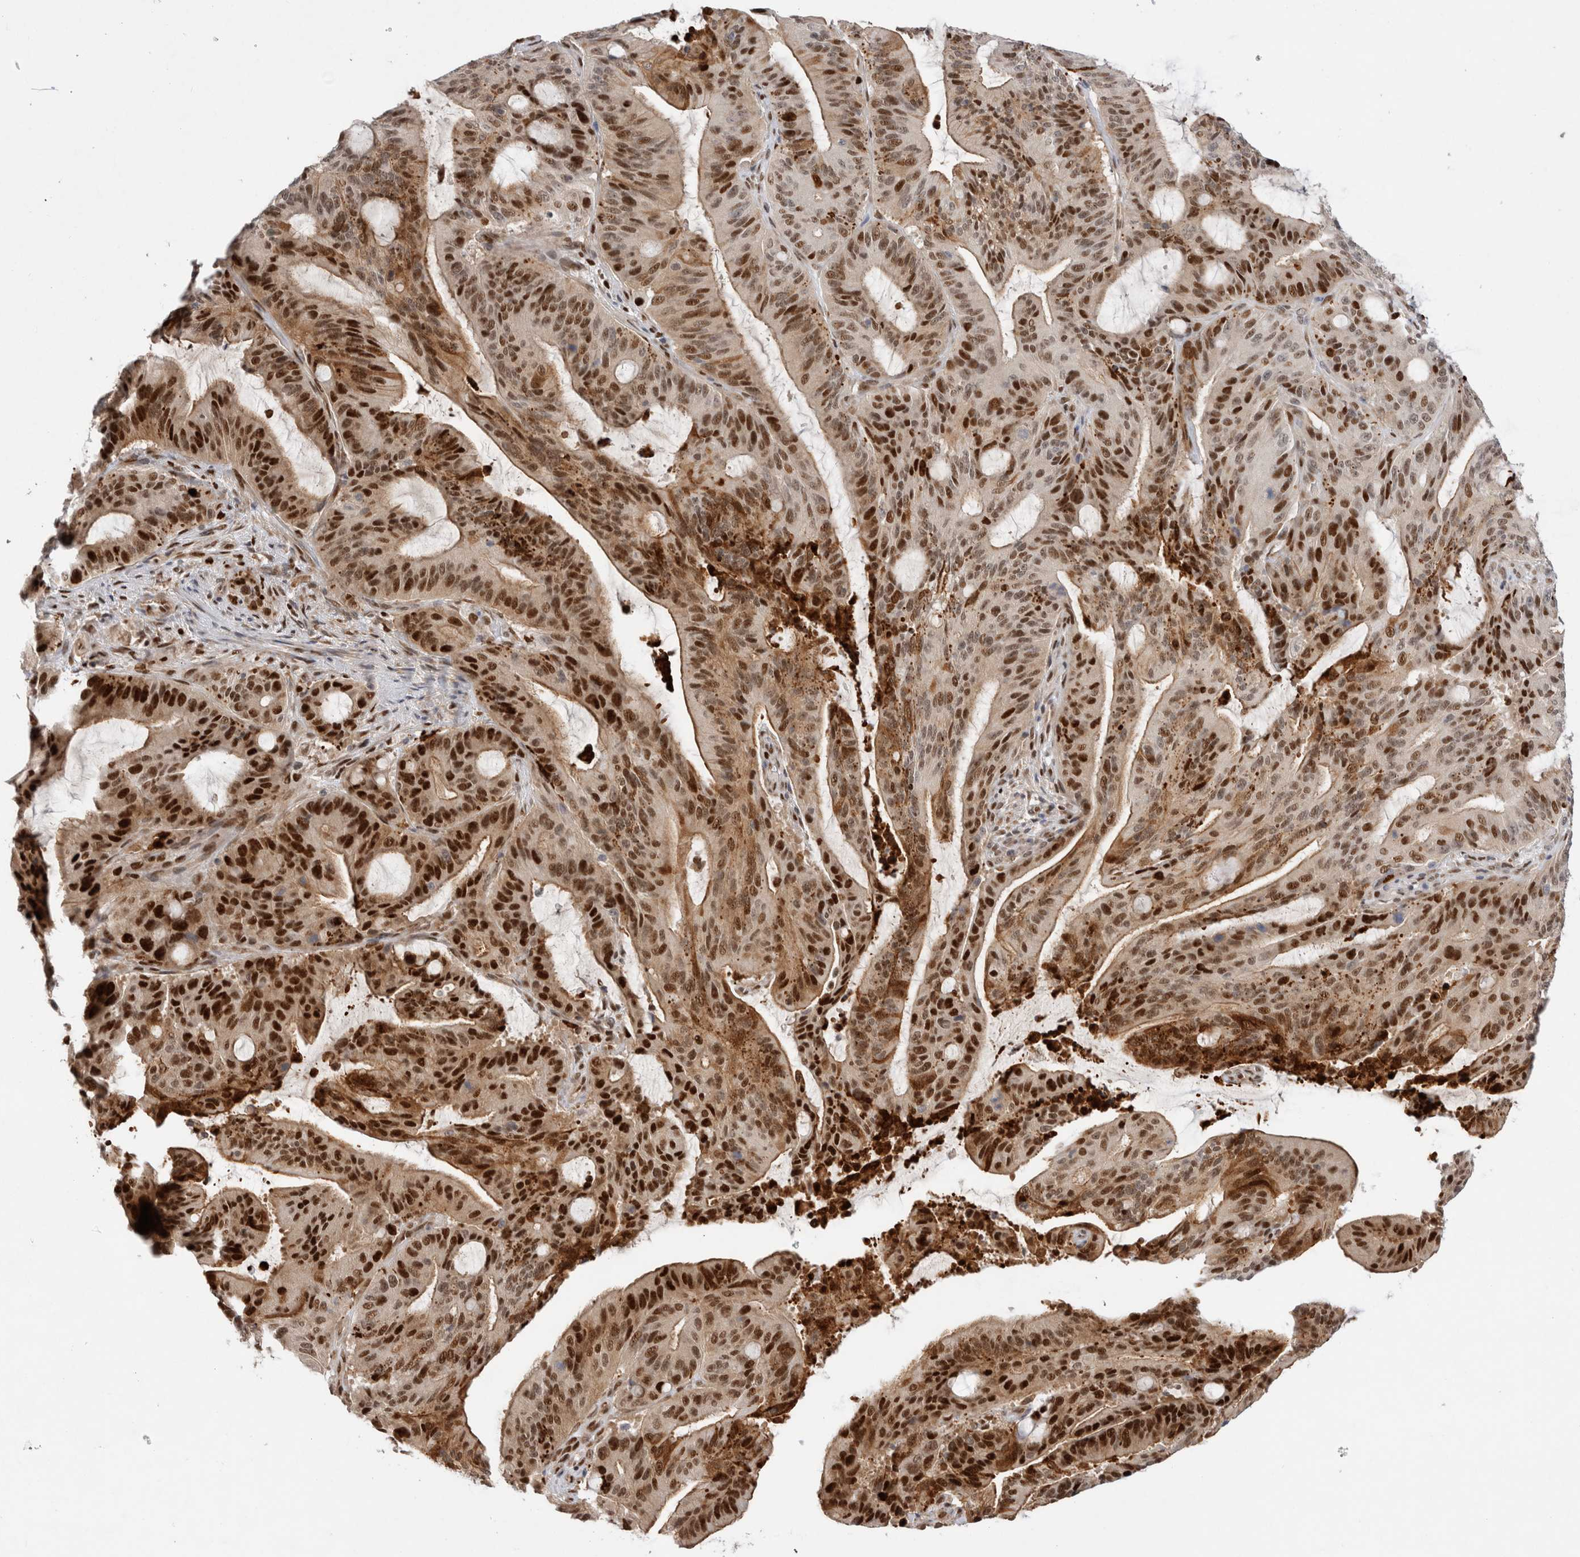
{"staining": {"intensity": "strong", "quantity": ">75%", "location": "cytoplasmic/membranous,nuclear"}, "tissue": "liver cancer", "cell_type": "Tumor cells", "image_type": "cancer", "snomed": [{"axis": "morphology", "description": "Normal tissue, NOS"}, {"axis": "morphology", "description": "Cholangiocarcinoma"}, {"axis": "topography", "description": "Liver"}, {"axis": "topography", "description": "Peripheral nerve tissue"}], "caption": "Immunohistochemical staining of liver cholangiocarcinoma exhibits high levels of strong cytoplasmic/membranous and nuclear expression in approximately >75% of tumor cells.", "gene": "TCF4", "patient": {"sex": "female", "age": 73}}